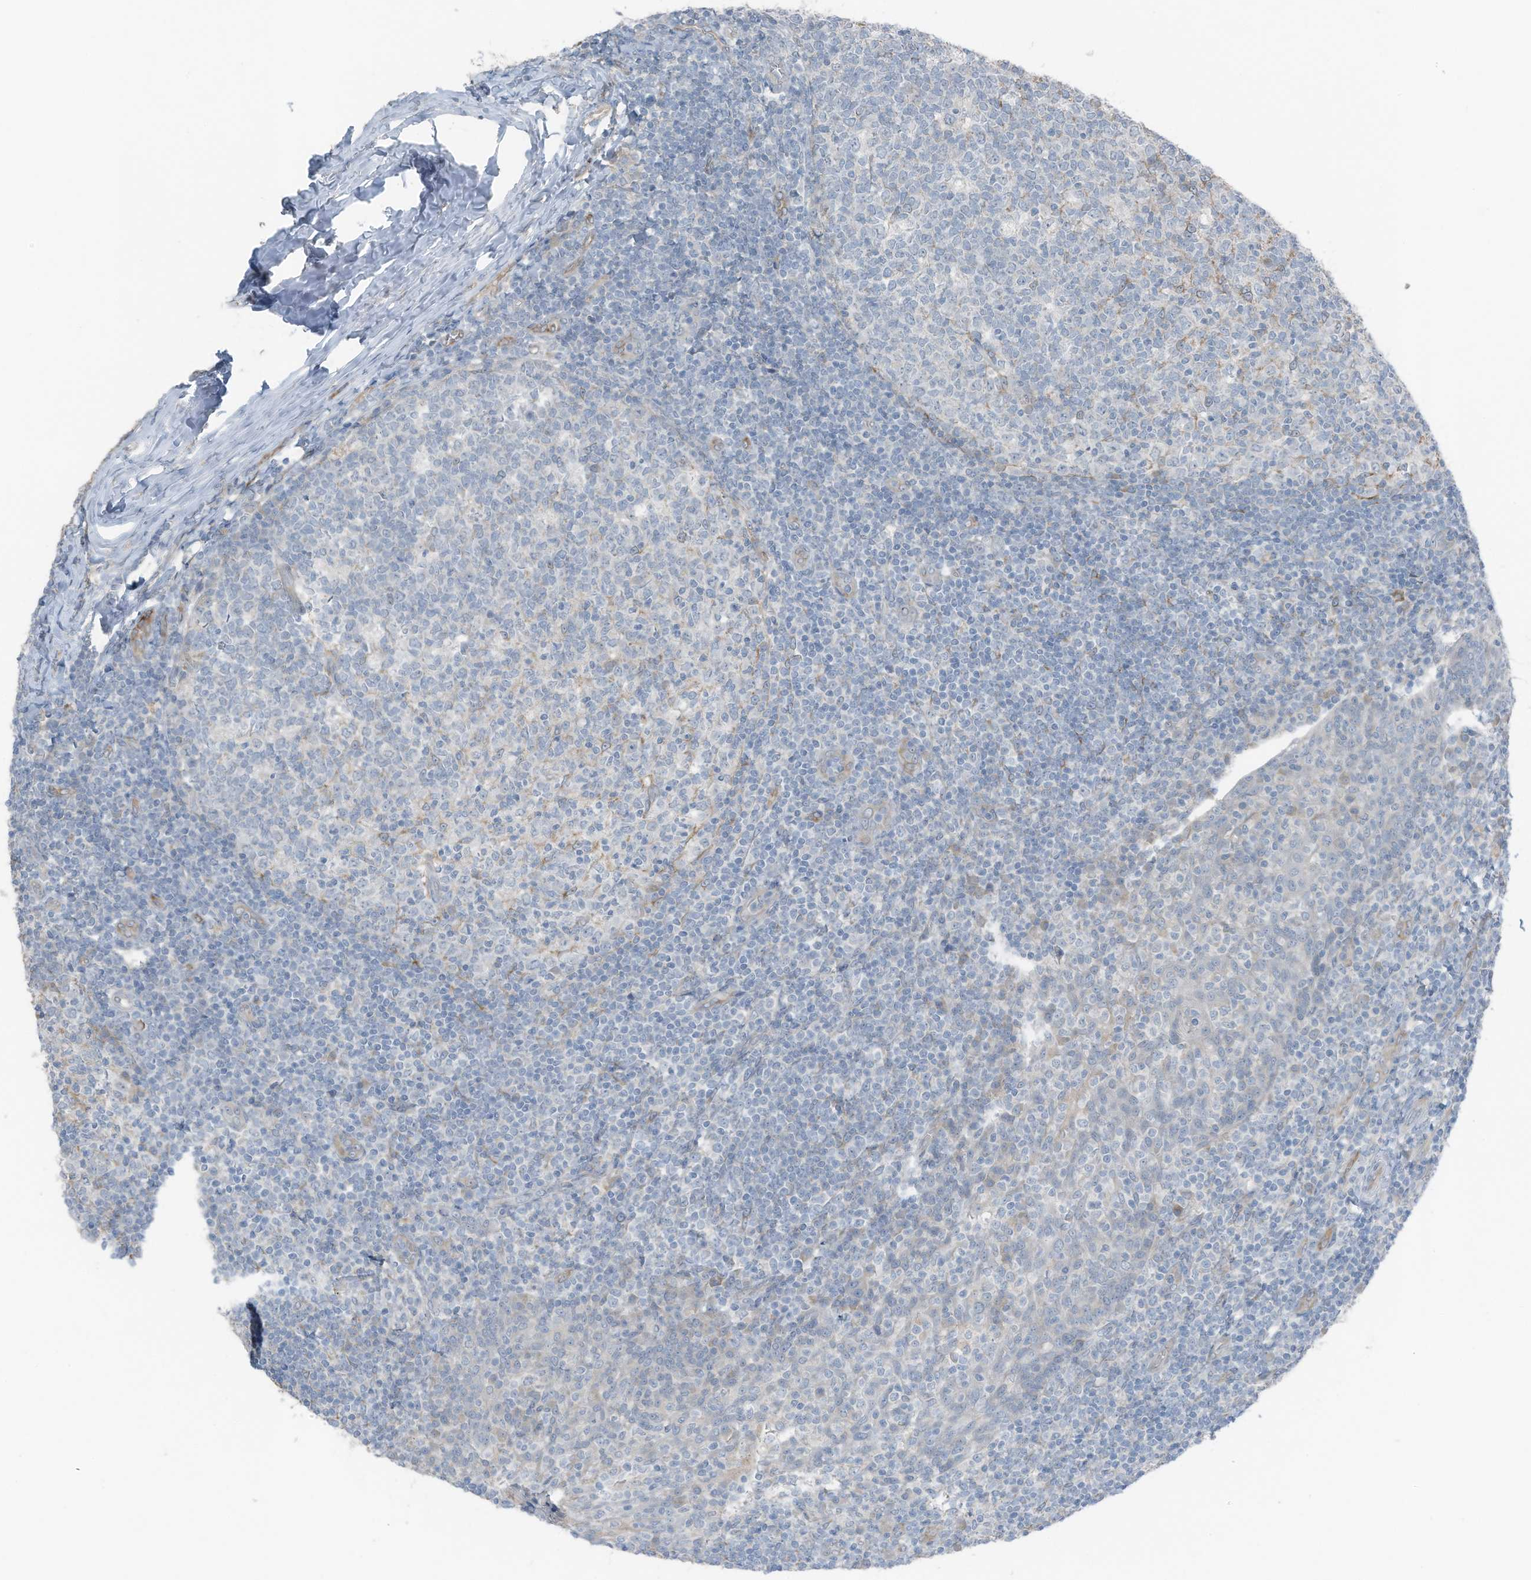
{"staining": {"intensity": "negative", "quantity": "none", "location": "none"}, "tissue": "tonsil", "cell_type": "Germinal center cells", "image_type": "normal", "snomed": [{"axis": "morphology", "description": "Normal tissue, NOS"}, {"axis": "topography", "description": "Tonsil"}], "caption": "Human tonsil stained for a protein using IHC shows no positivity in germinal center cells.", "gene": "ARHGEF33", "patient": {"sex": "female", "age": 19}}